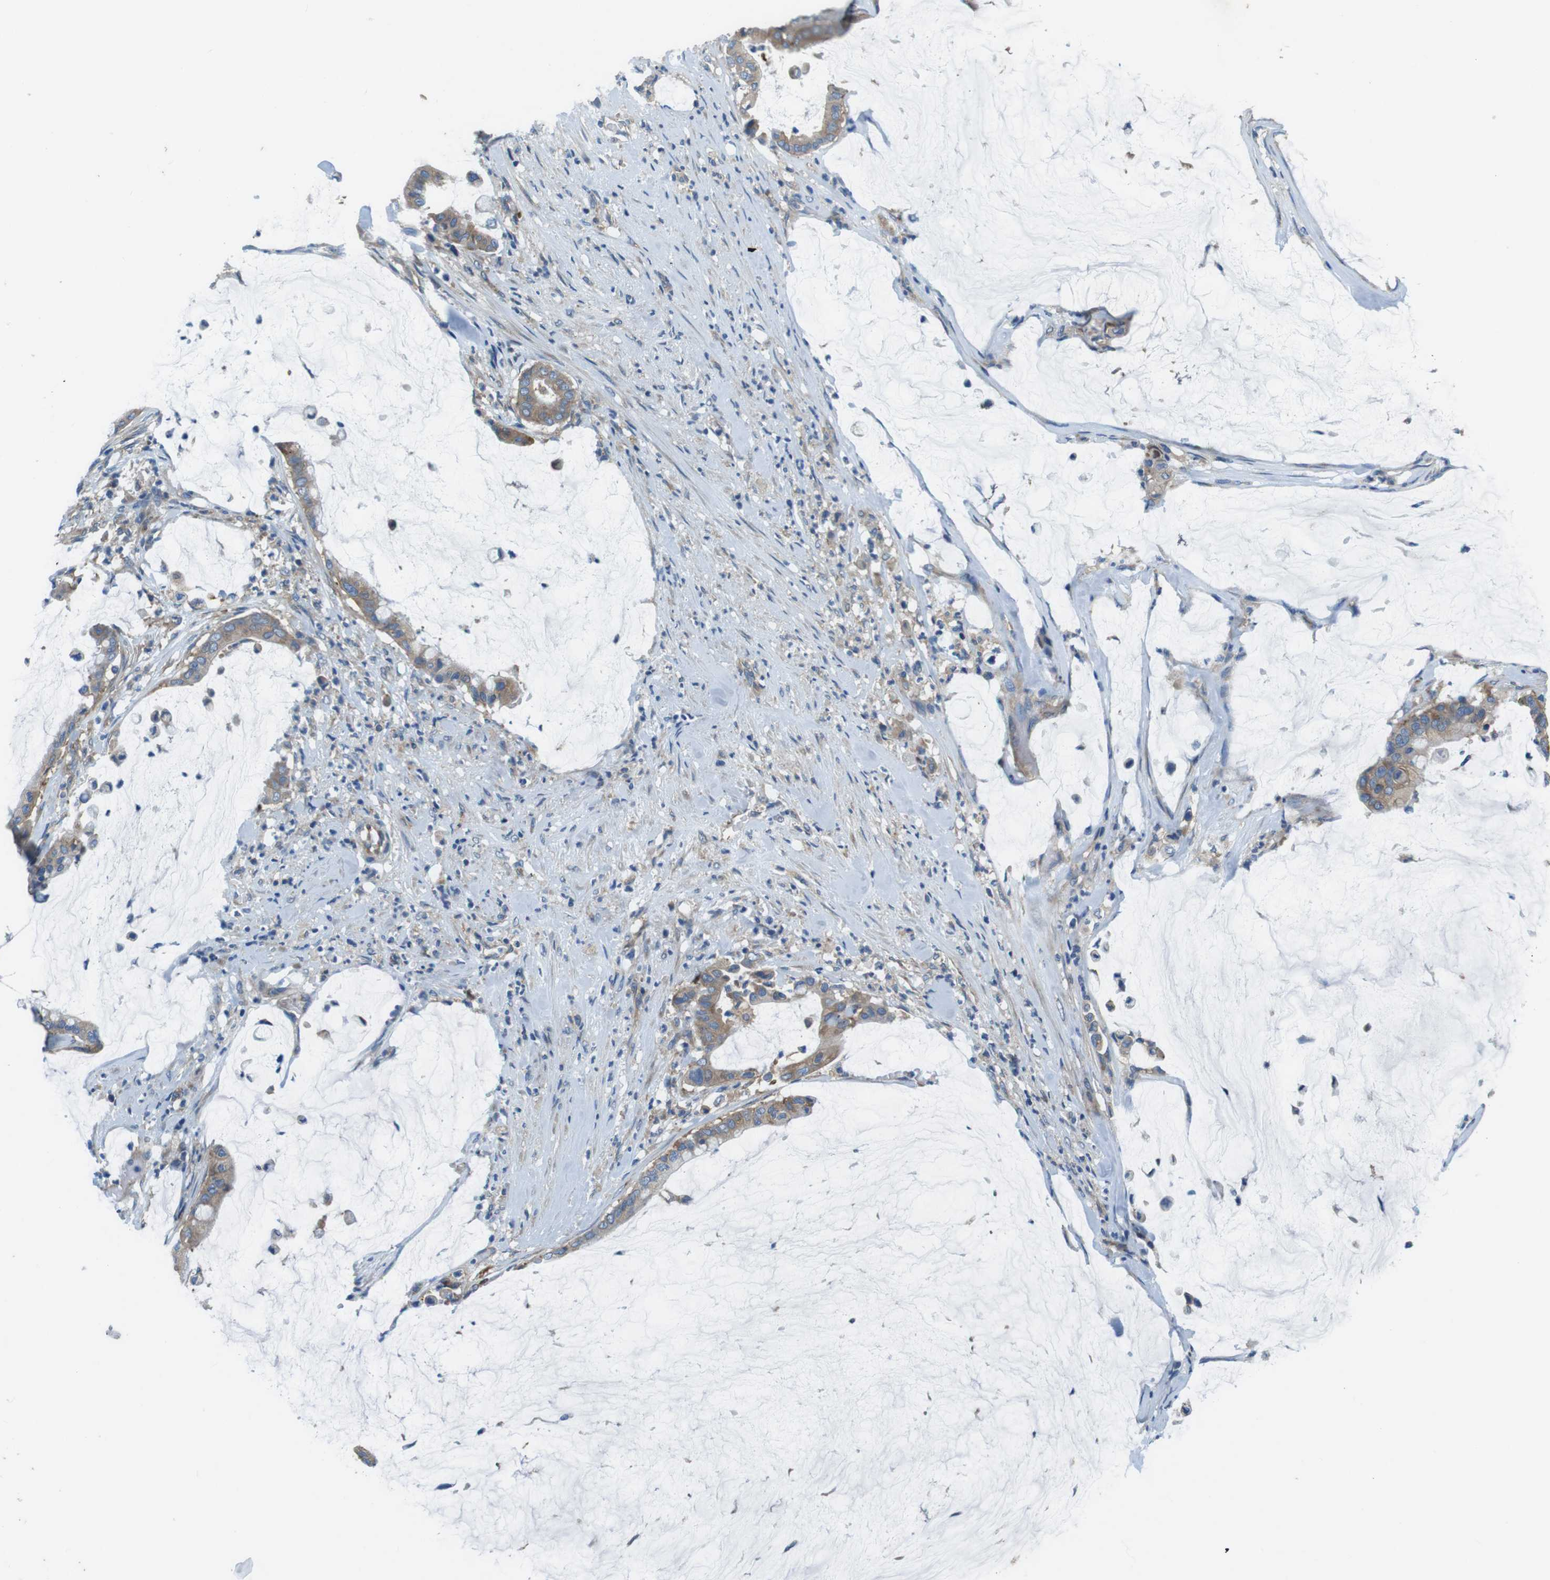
{"staining": {"intensity": "moderate", "quantity": ">75%", "location": "cytoplasmic/membranous"}, "tissue": "pancreatic cancer", "cell_type": "Tumor cells", "image_type": "cancer", "snomed": [{"axis": "morphology", "description": "Adenocarcinoma, NOS"}, {"axis": "topography", "description": "Pancreas"}], "caption": "Immunohistochemical staining of human pancreatic cancer displays medium levels of moderate cytoplasmic/membranous expression in about >75% of tumor cells. Ihc stains the protein in brown and the nuclei are stained blue.", "gene": "DENND4C", "patient": {"sex": "male", "age": 41}}